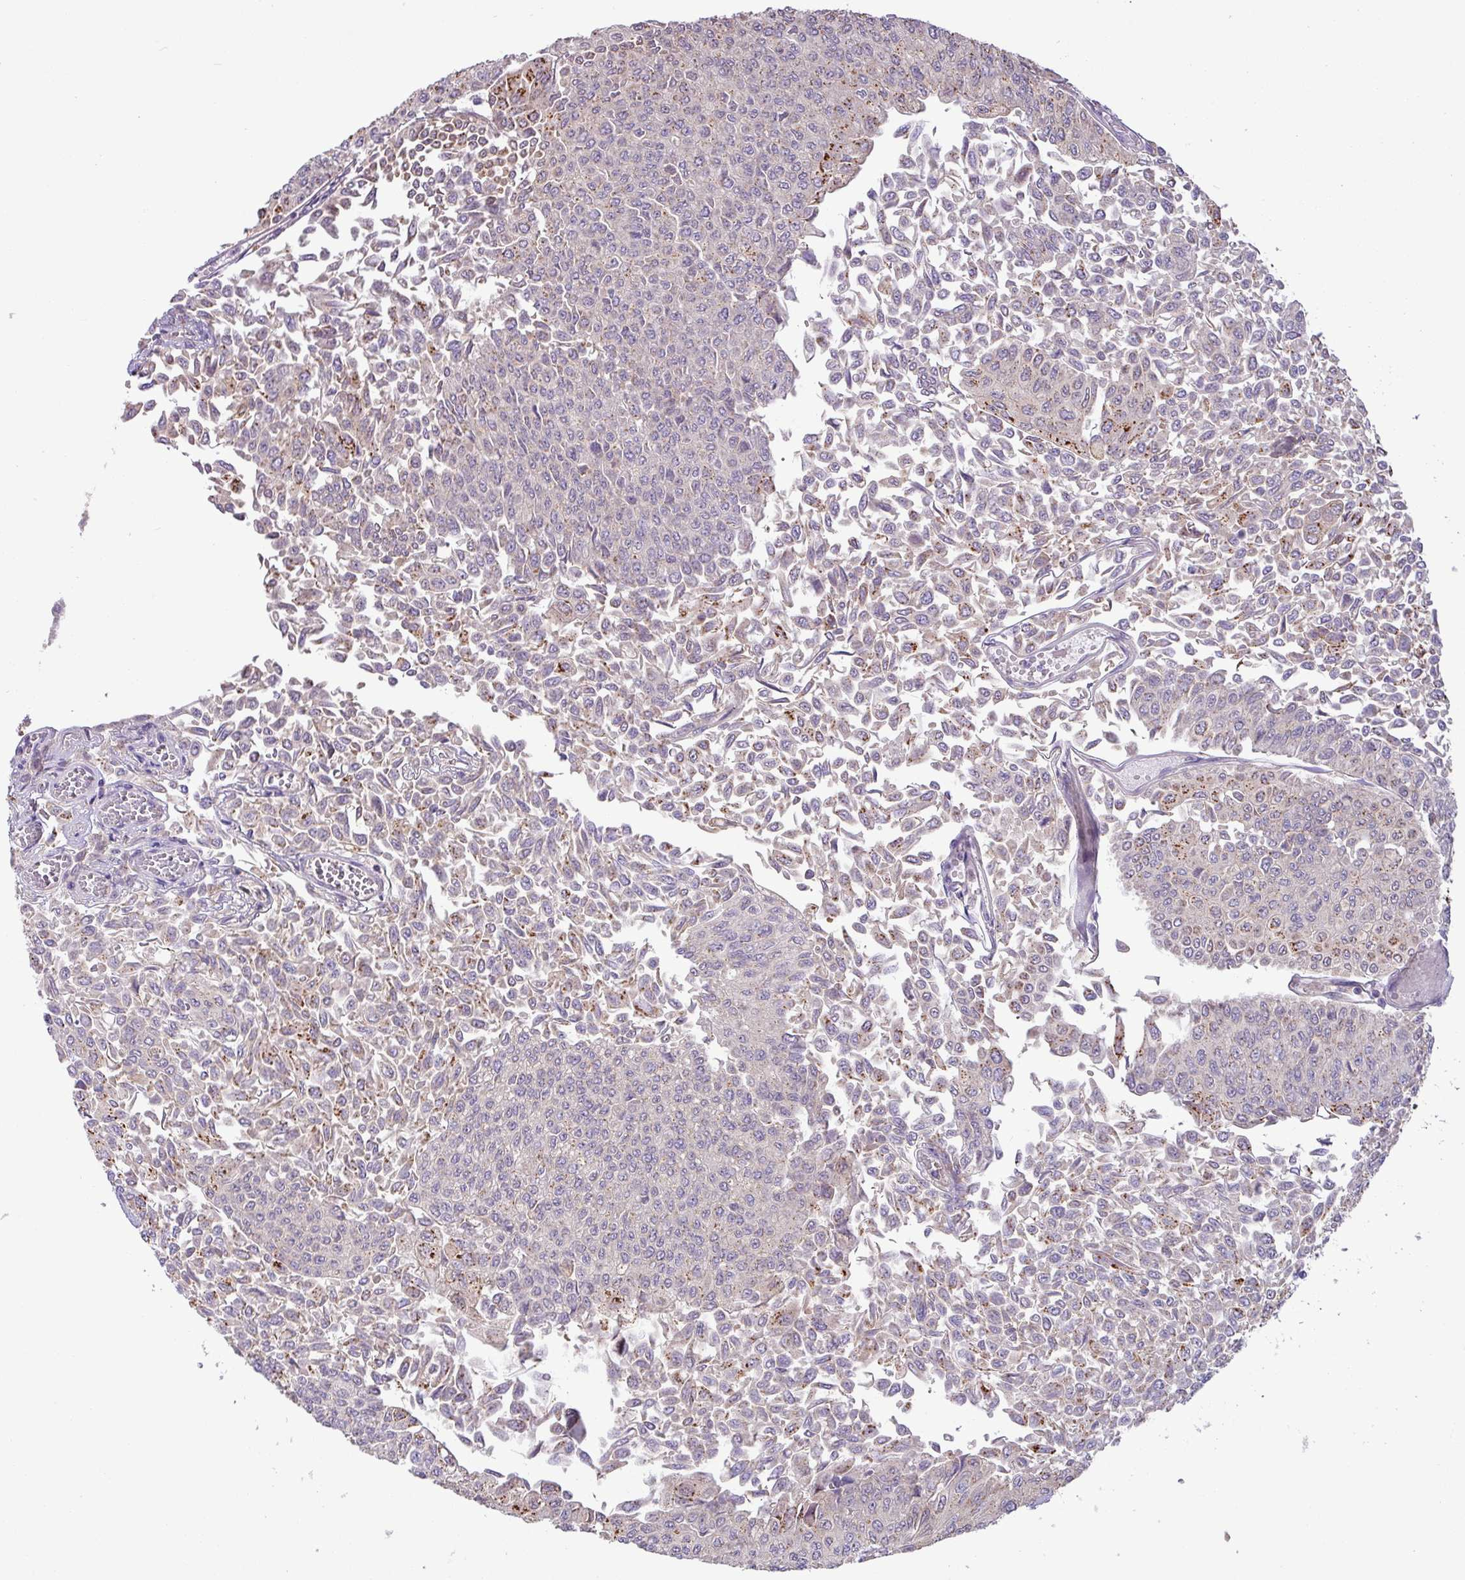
{"staining": {"intensity": "moderate", "quantity": "25%-75%", "location": "cytoplasmic/membranous"}, "tissue": "urothelial cancer", "cell_type": "Tumor cells", "image_type": "cancer", "snomed": [{"axis": "morphology", "description": "Urothelial carcinoma, NOS"}, {"axis": "topography", "description": "Urinary bladder"}], "caption": "A brown stain labels moderate cytoplasmic/membranous expression of a protein in human transitional cell carcinoma tumor cells.", "gene": "GALNT12", "patient": {"sex": "male", "age": 59}}